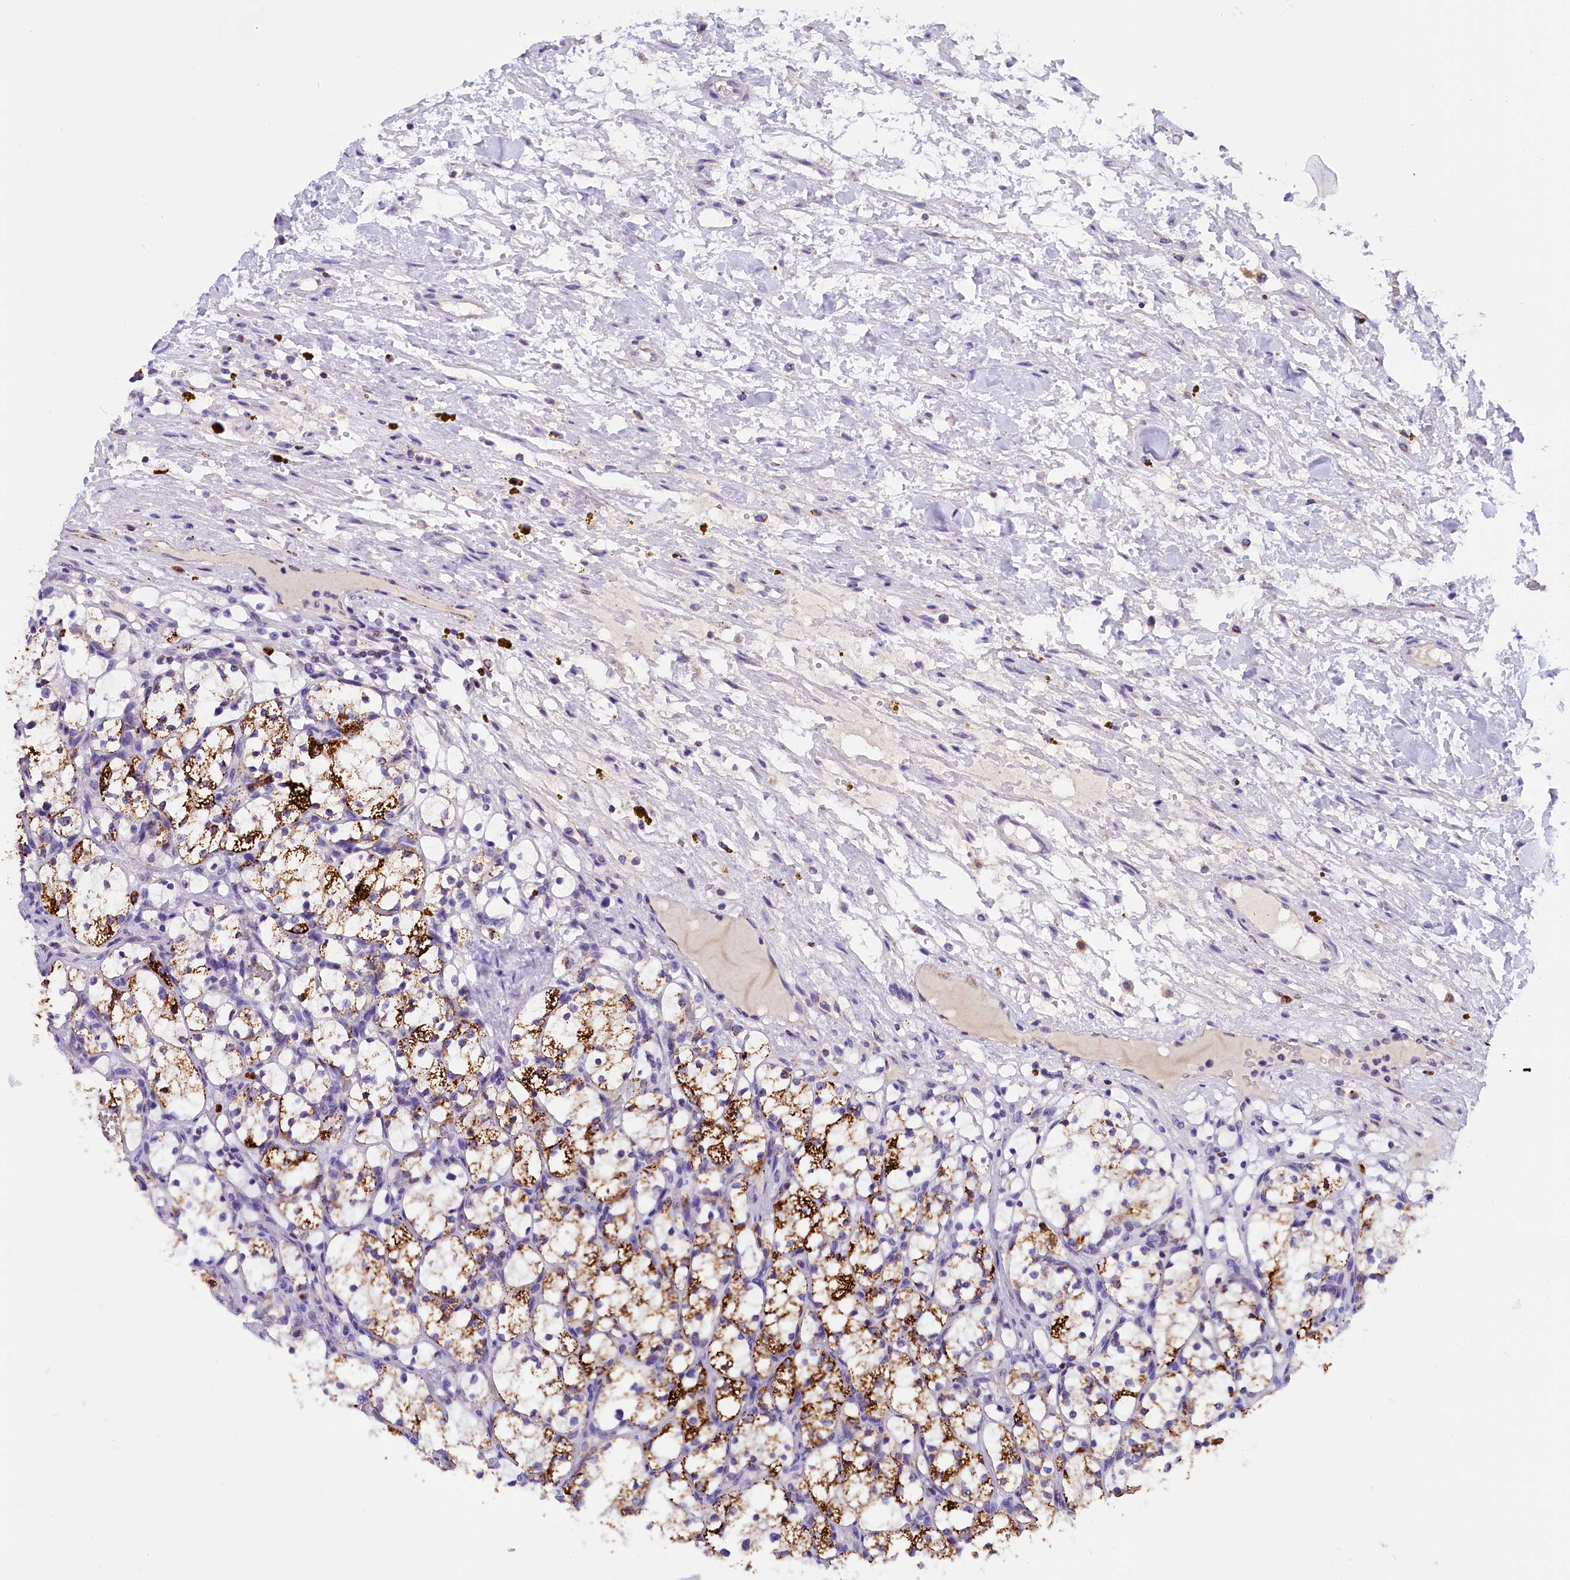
{"staining": {"intensity": "moderate", "quantity": "<25%", "location": "cytoplasmic/membranous"}, "tissue": "renal cancer", "cell_type": "Tumor cells", "image_type": "cancer", "snomed": [{"axis": "morphology", "description": "Adenocarcinoma, NOS"}, {"axis": "topography", "description": "Kidney"}], "caption": "Protein staining shows moderate cytoplasmic/membranous positivity in about <25% of tumor cells in renal cancer (adenocarcinoma).", "gene": "ABAT", "patient": {"sex": "female", "age": 69}}